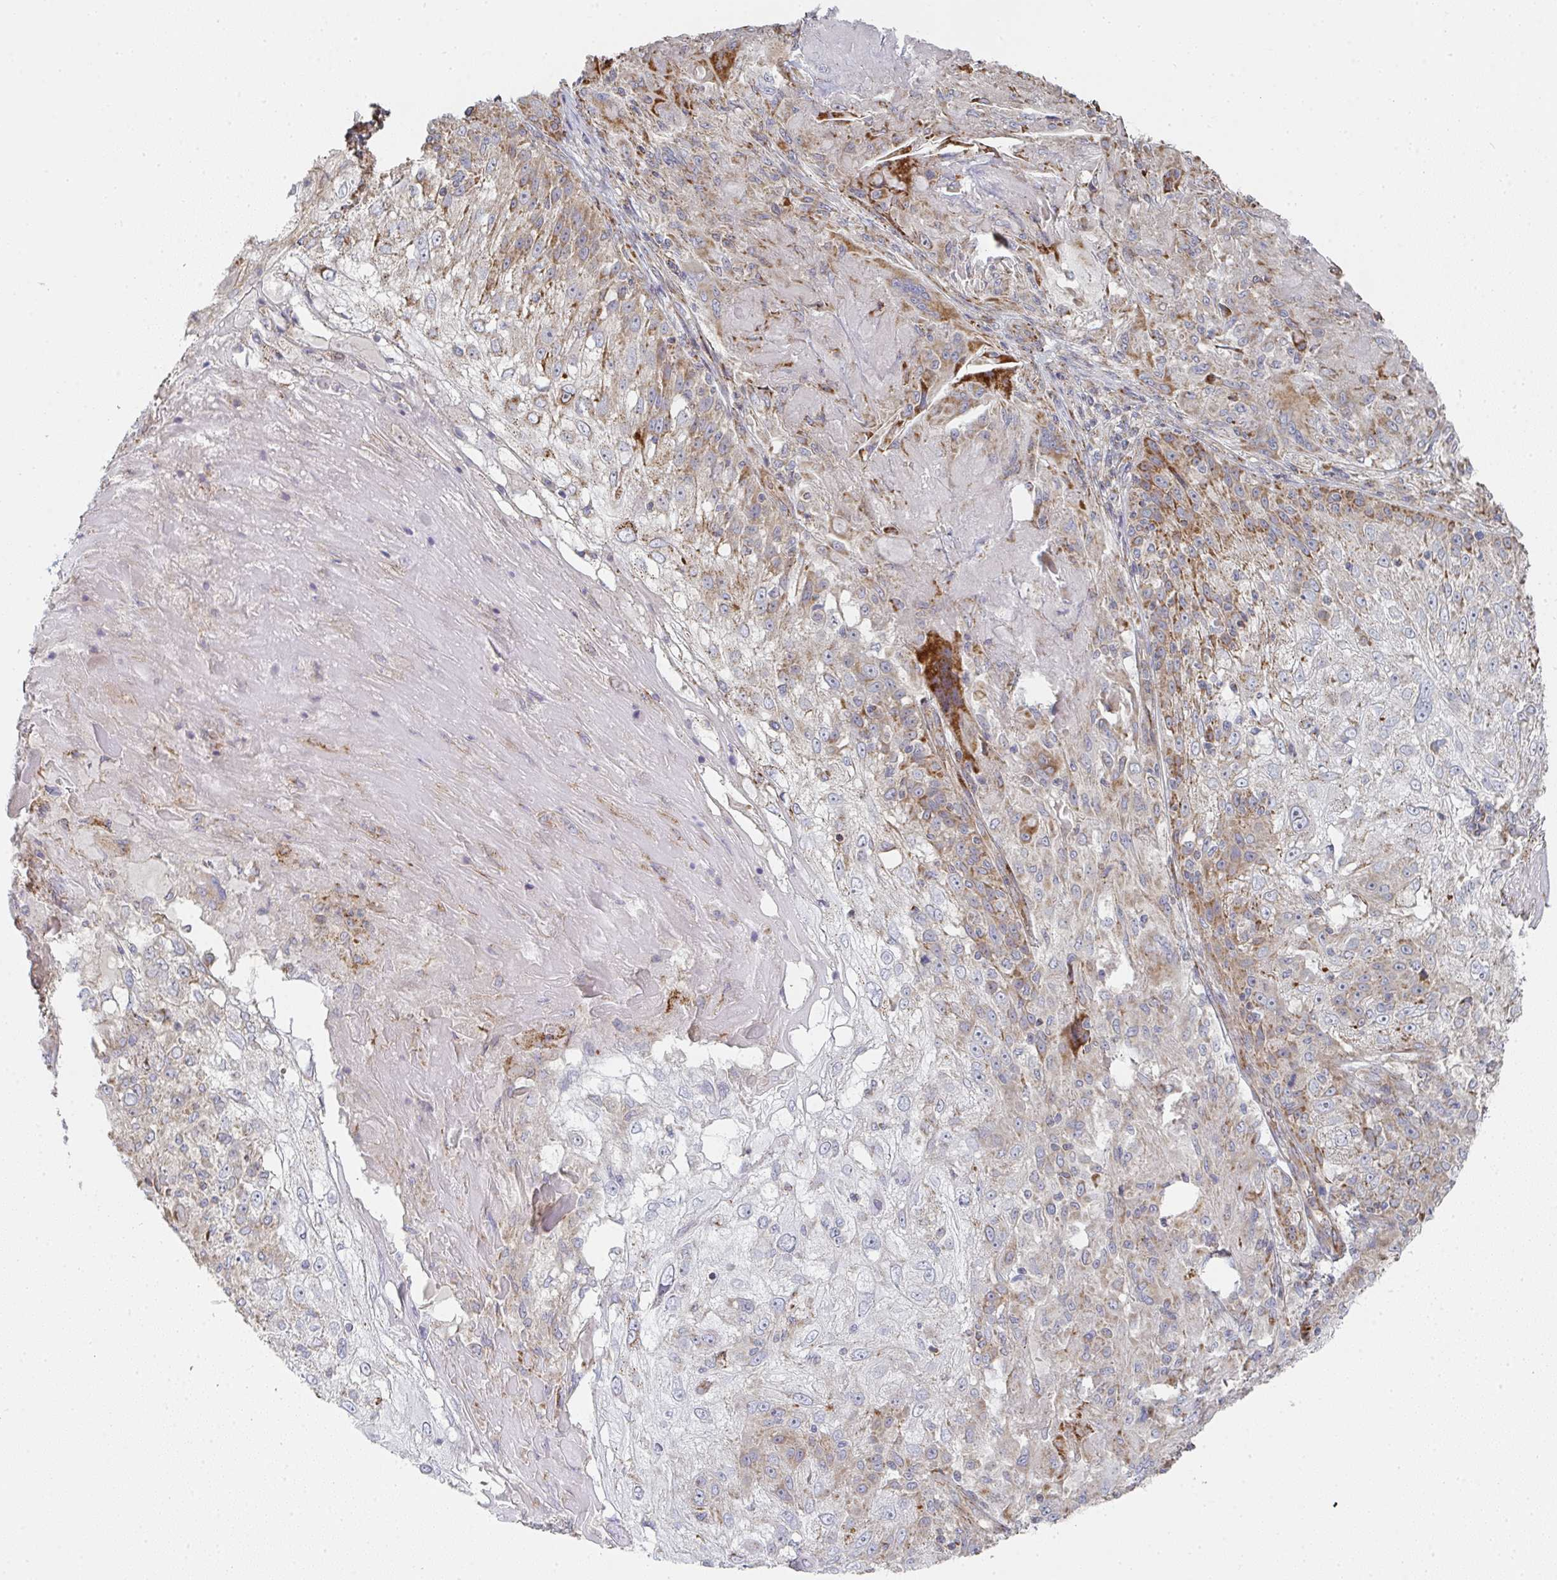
{"staining": {"intensity": "moderate", "quantity": "25%-75%", "location": "cytoplasmic/membranous"}, "tissue": "skin cancer", "cell_type": "Tumor cells", "image_type": "cancer", "snomed": [{"axis": "morphology", "description": "Normal tissue, NOS"}, {"axis": "morphology", "description": "Squamous cell carcinoma, NOS"}, {"axis": "topography", "description": "Skin"}], "caption": "This image demonstrates IHC staining of human squamous cell carcinoma (skin), with medium moderate cytoplasmic/membranous staining in about 25%-75% of tumor cells.", "gene": "ZNF526", "patient": {"sex": "female", "age": 83}}